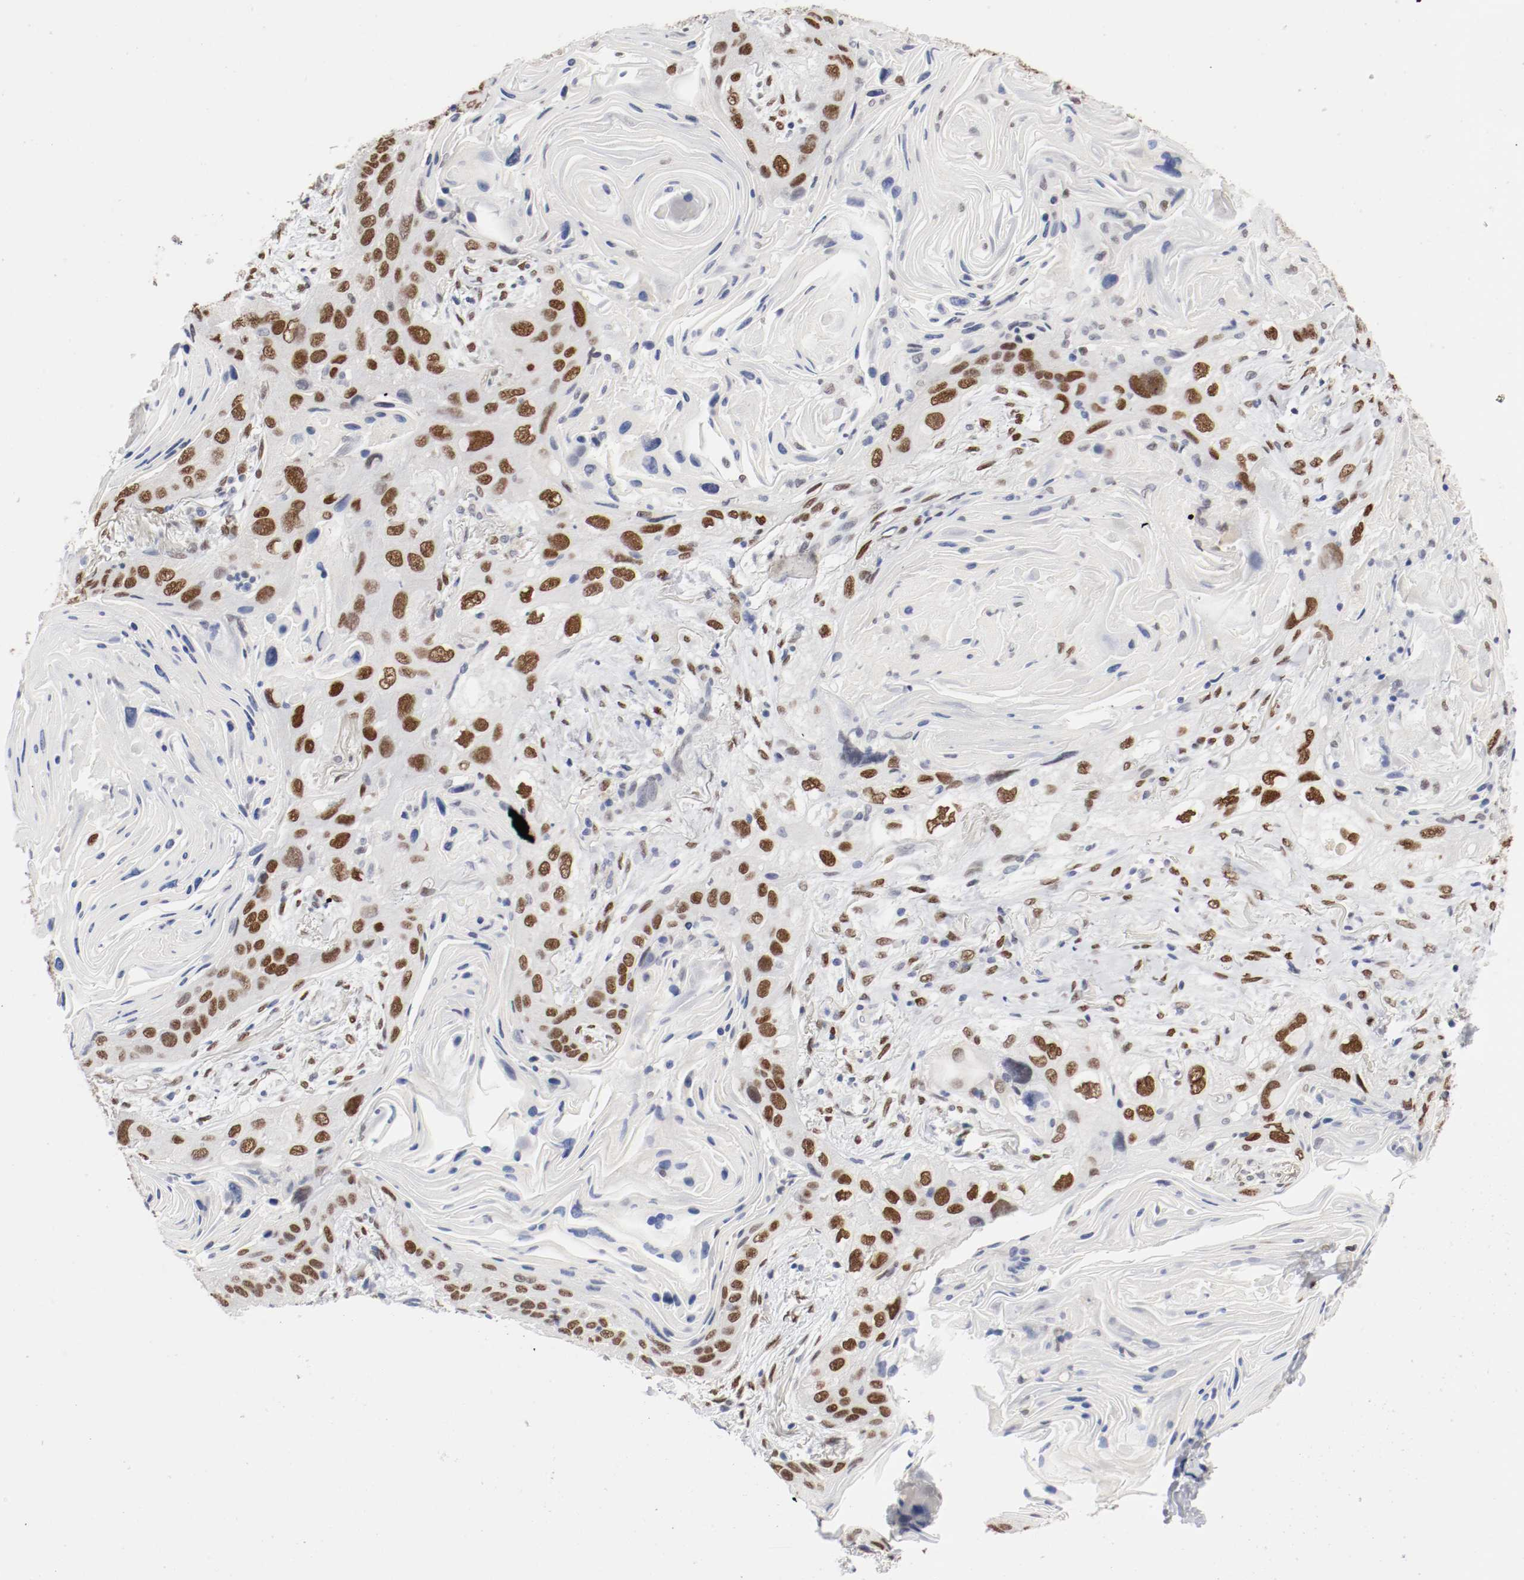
{"staining": {"intensity": "strong", "quantity": ">75%", "location": "nuclear"}, "tissue": "lung cancer", "cell_type": "Tumor cells", "image_type": "cancer", "snomed": [{"axis": "morphology", "description": "Squamous cell carcinoma, NOS"}, {"axis": "topography", "description": "Lung"}], "caption": "The immunohistochemical stain highlights strong nuclear positivity in tumor cells of lung cancer tissue.", "gene": "FOSL2", "patient": {"sex": "female", "age": 67}}